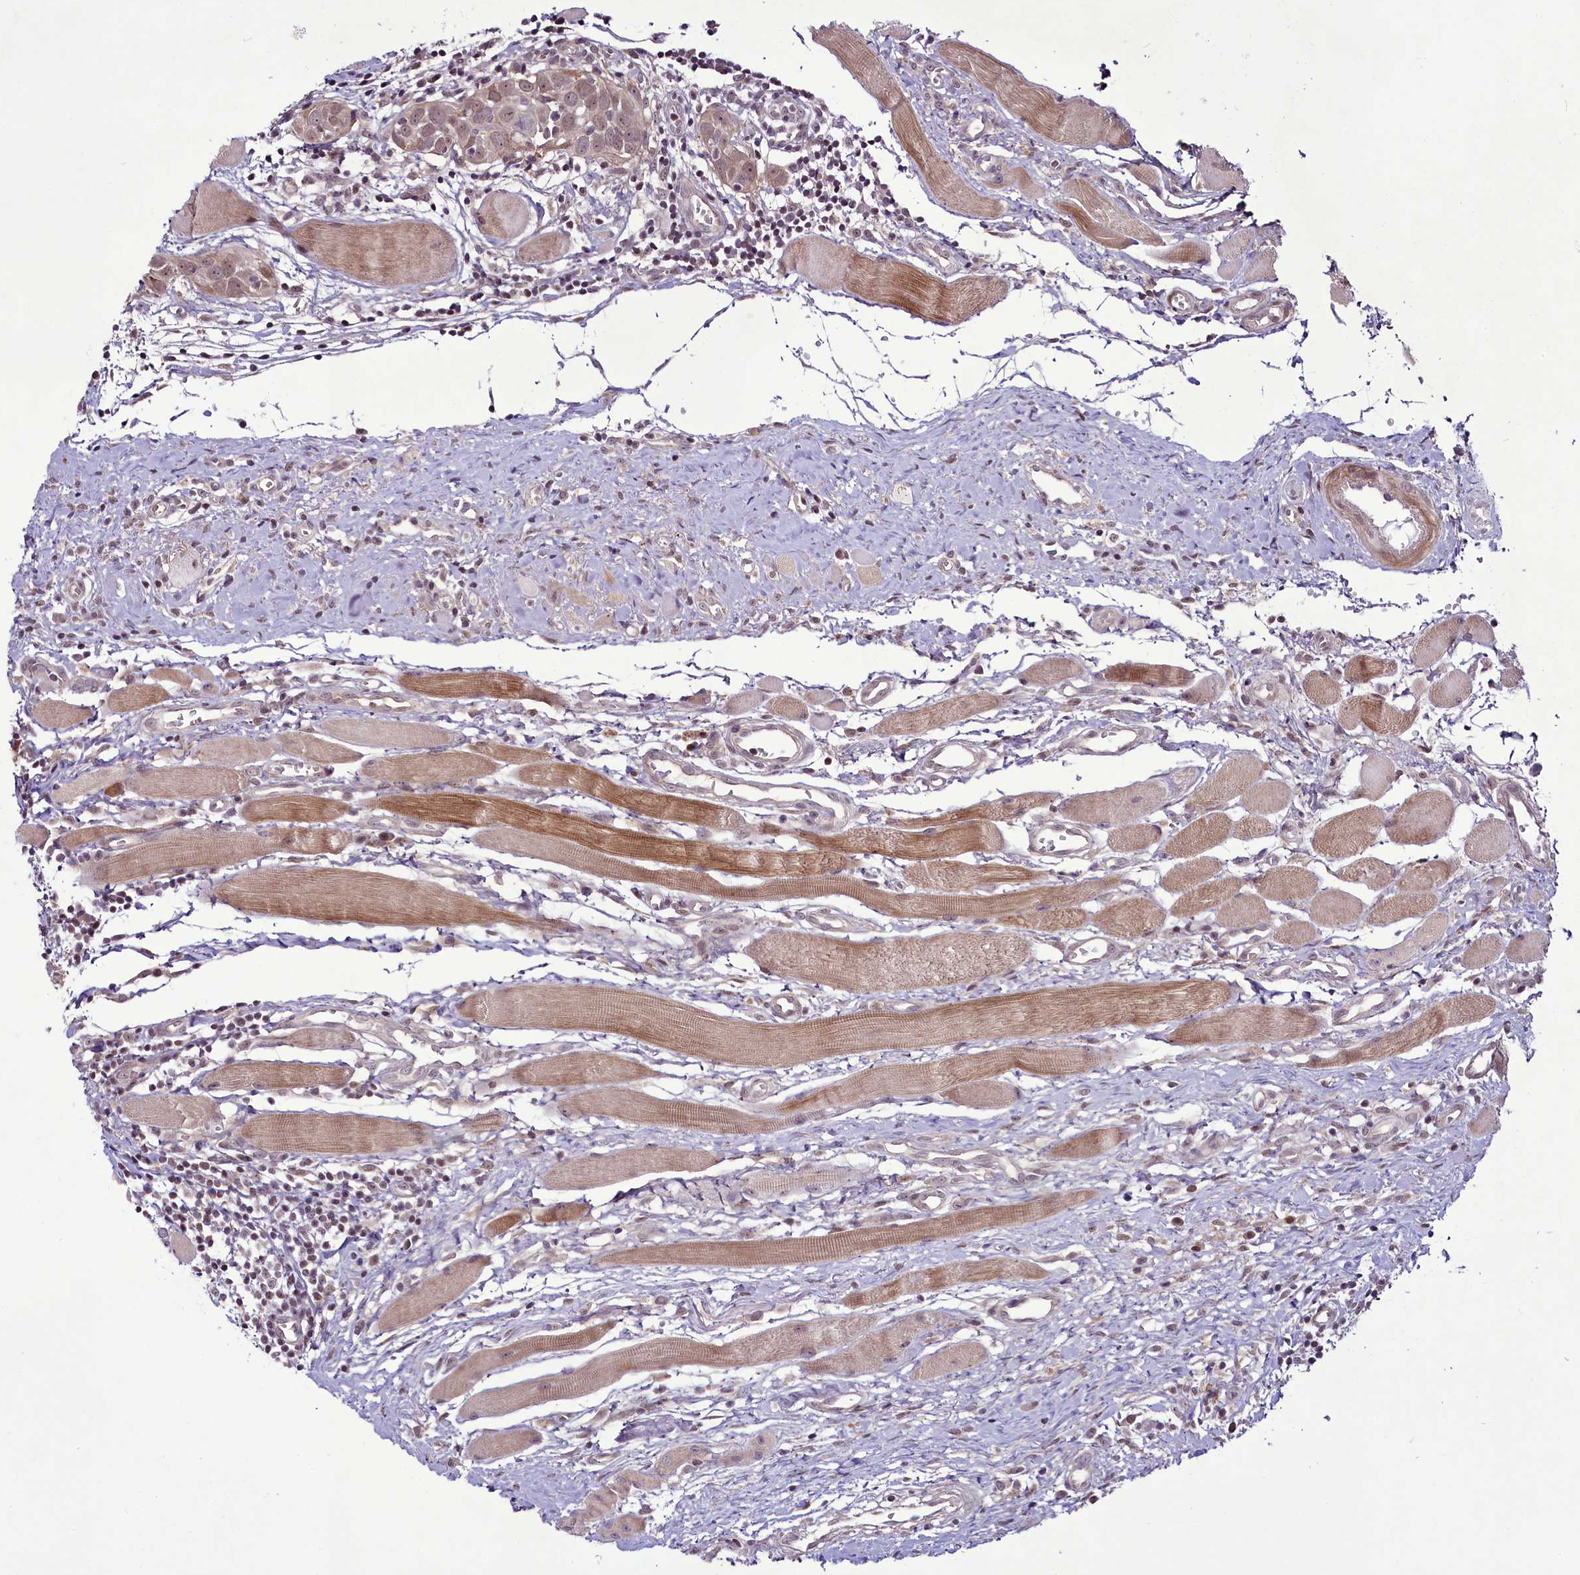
{"staining": {"intensity": "moderate", "quantity": ">75%", "location": "nuclear"}, "tissue": "head and neck cancer", "cell_type": "Tumor cells", "image_type": "cancer", "snomed": [{"axis": "morphology", "description": "Squamous cell carcinoma, NOS"}, {"axis": "topography", "description": "Oral tissue"}, {"axis": "topography", "description": "Head-Neck"}], "caption": "This is an image of immunohistochemistry staining of head and neck squamous cell carcinoma, which shows moderate staining in the nuclear of tumor cells.", "gene": "RSBN1", "patient": {"sex": "female", "age": 50}}